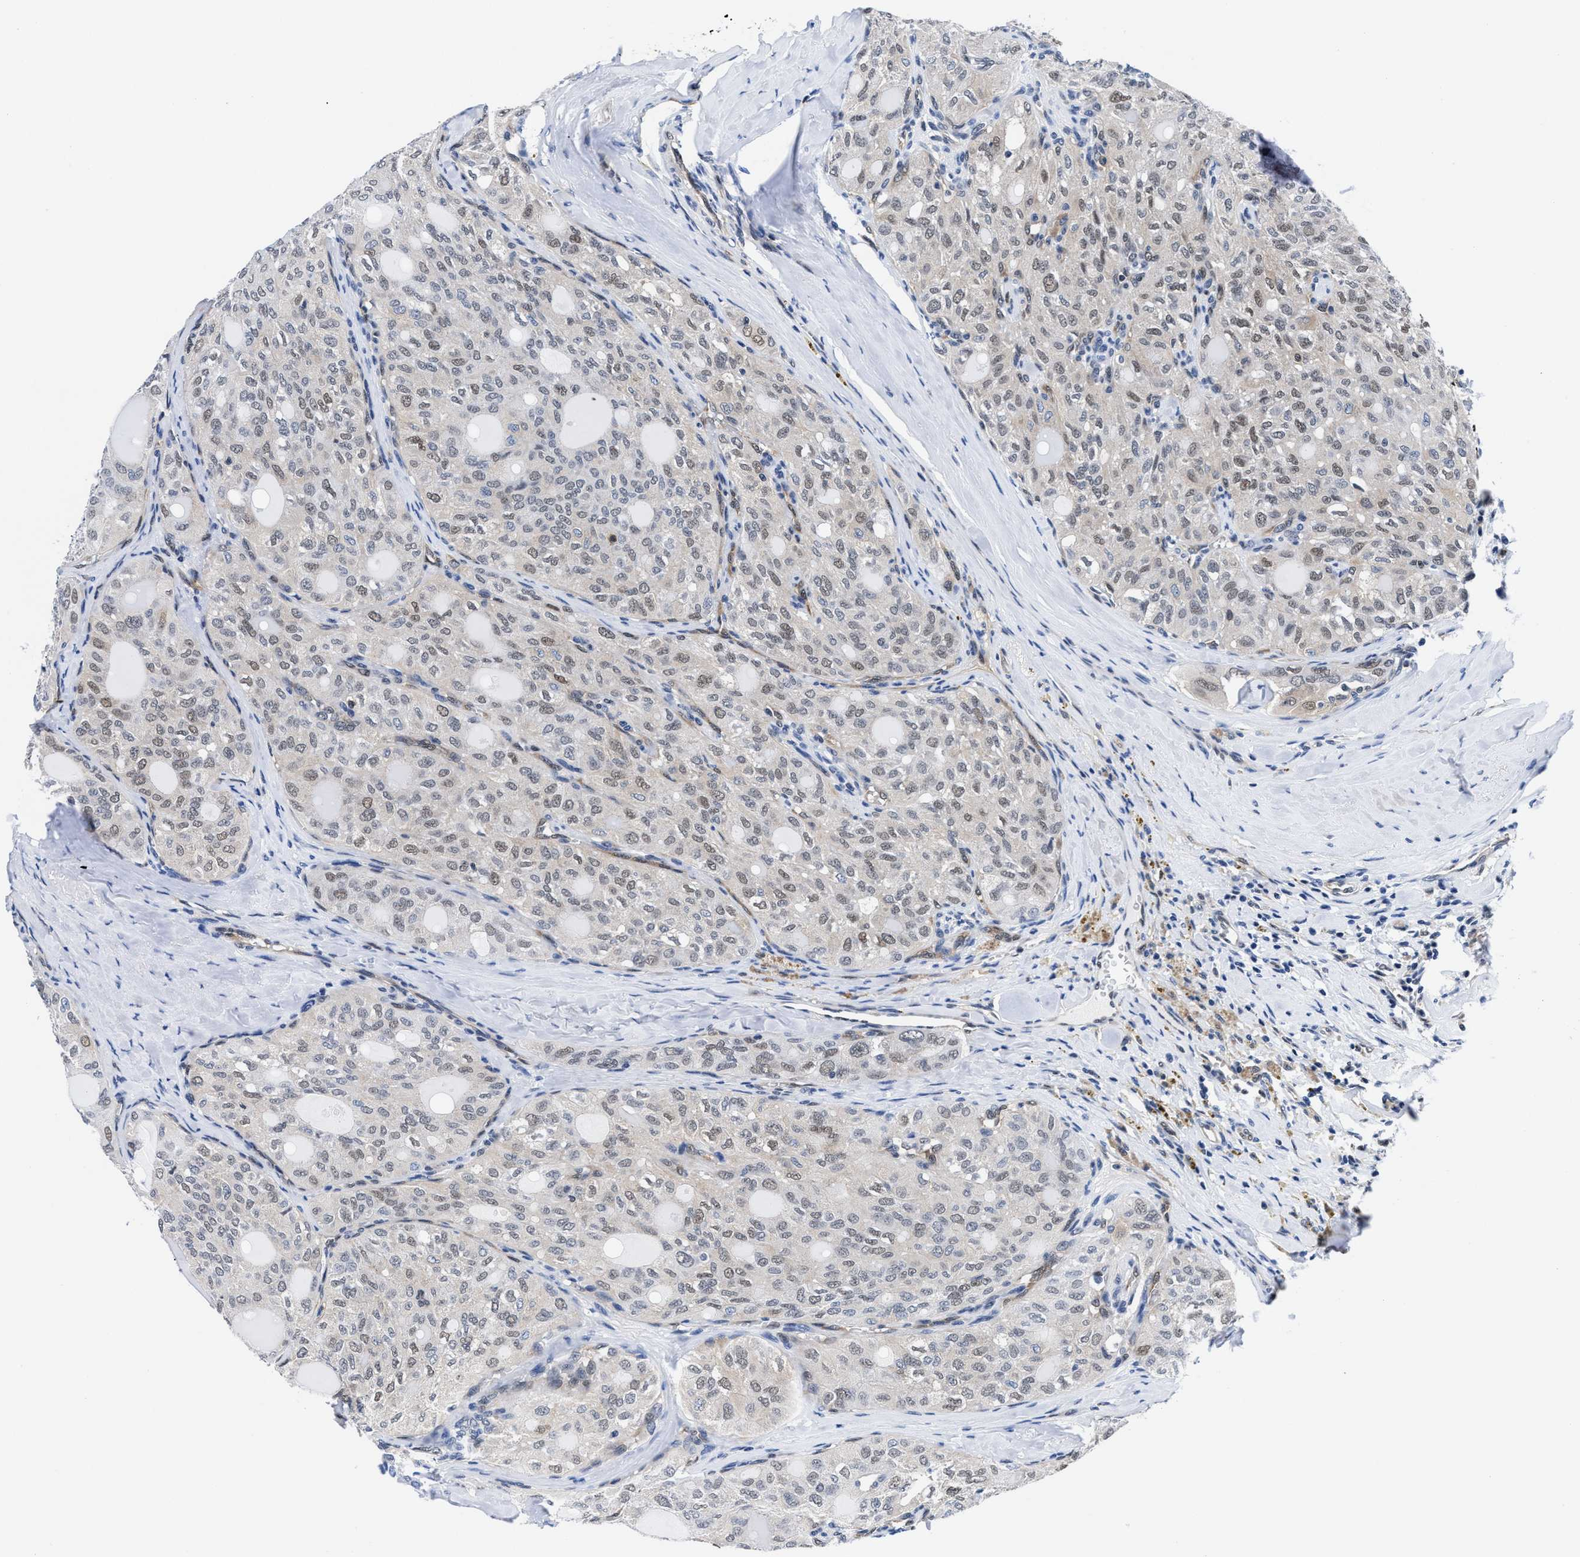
{"staining": {"intensity": "weak", "quantity": "25%-75%", "location": "nuclear"}, "tissue": "thyroid cancer", "cell_type": "Tumor cells", "image_type": "cancer", "snomed": [{"axis": "morphology", "description": "Follicular adenoma carcinoma, NOS"}, {"axis": "topography", "description": "Thyroid gland"}], "caption": "Thyroid follicular adenoma carcinoma stained with IHC displays weak nuclear expression in about 25%-75% of tumor cells. (IHC, brightfield microscopy, high magnification).", "gene": "ACLY", "patient": {"sex": "male", "age": 75}}